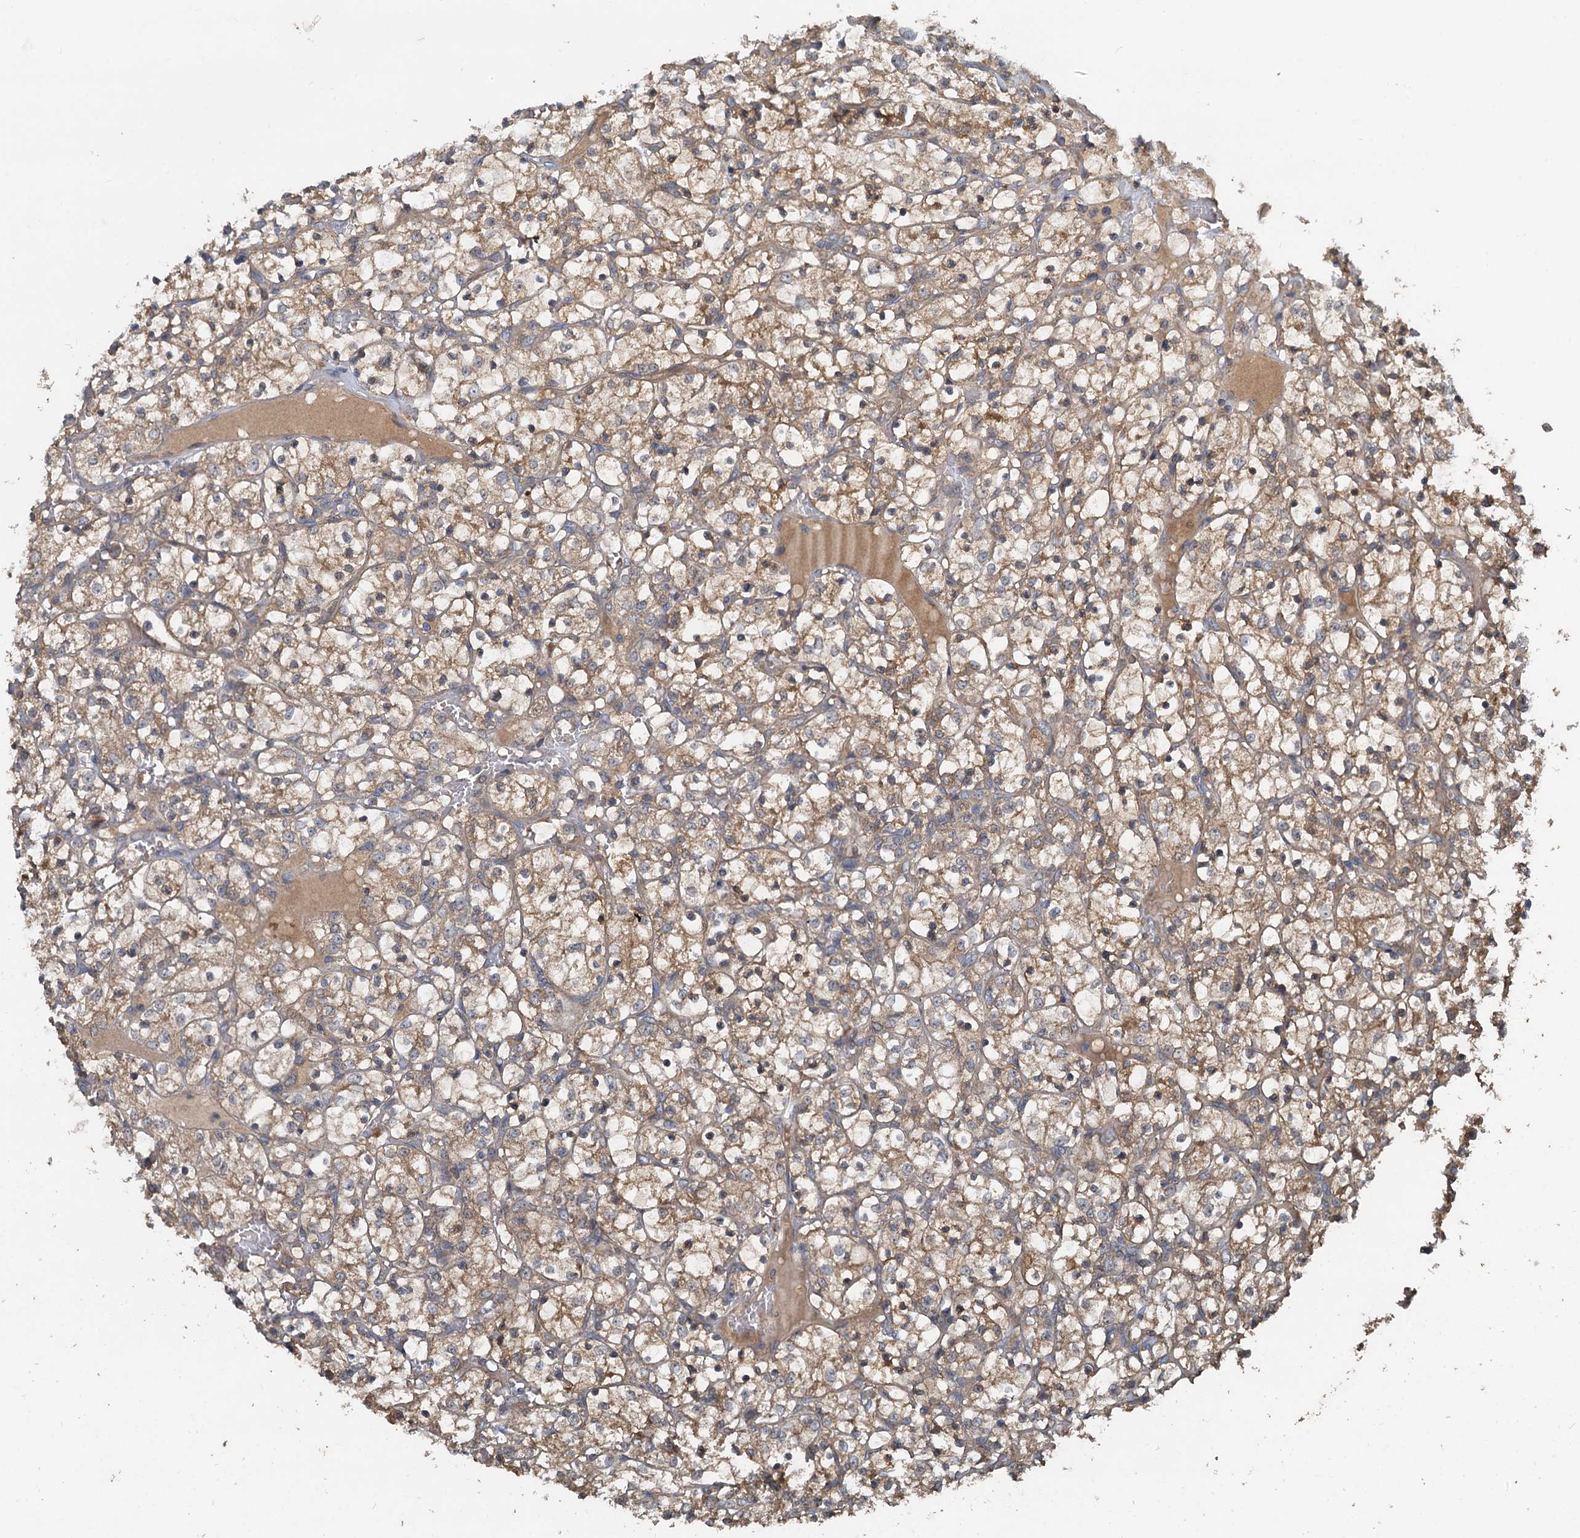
{"staining": {"intensity": "moderate", "quantity": ">75%", "location": "cytoplasmic/membranous"}, "tissue": "renal cancer", "cell_type": "Tumor cells", "image_type": "cancer", "snomed": [{"axis": "morphology", "description": "Adenocarcinoma, NOS"}, {"axis": "topography", "description": "Kidney"}], "caption": "A brown stain shows moderate cytoplasmic/membranous positivity of a protein in human adenocarcinoma (renal) tumor cells.", "gene": "HYI", "patient": {"sex": "female", "age": 69}}